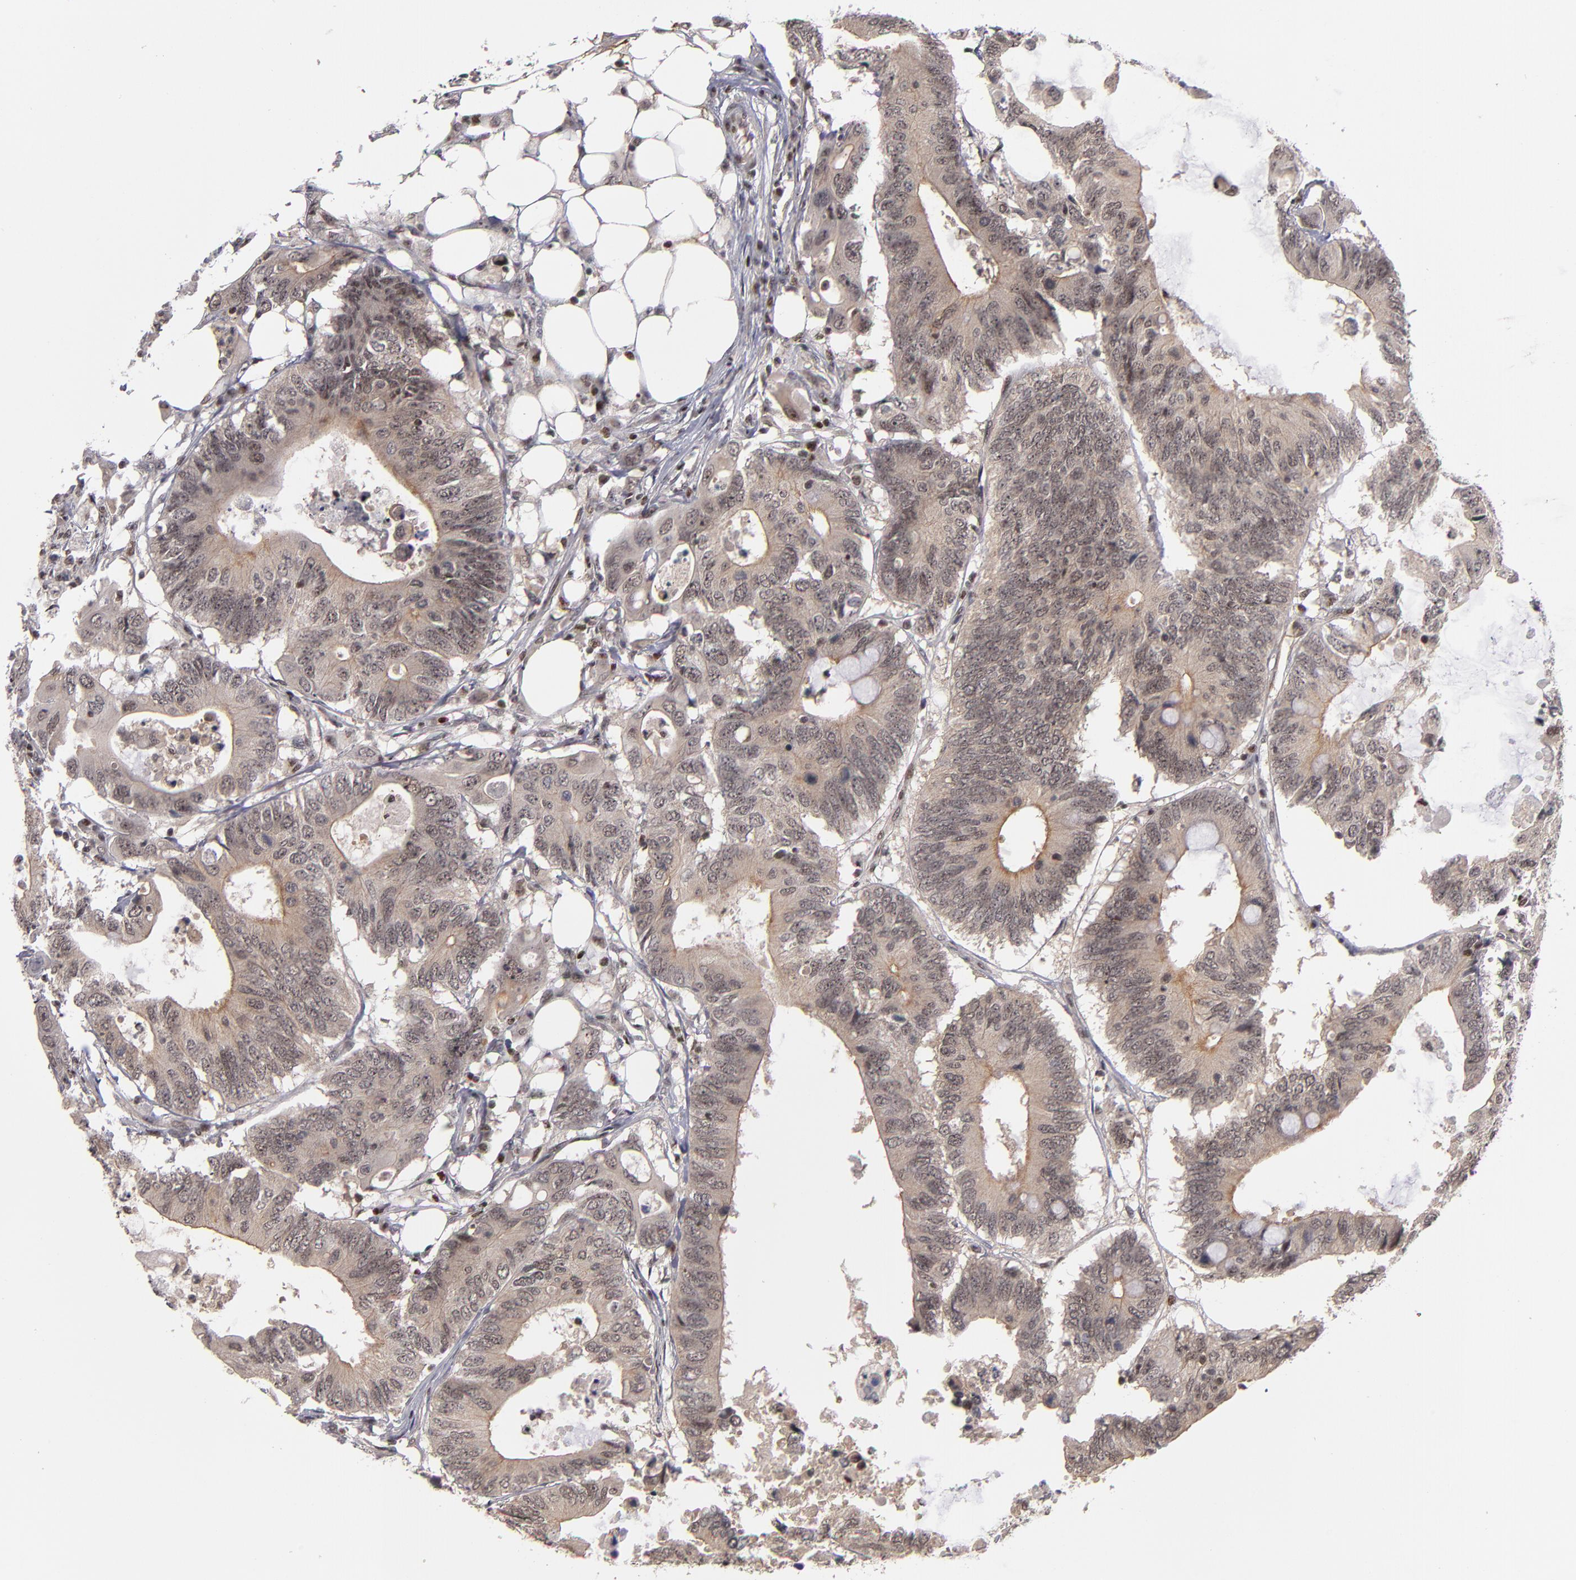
{"staining": {"intensity": "weak", "quantity": "25%-75%", "location": "cytoplasmic/membranous,nuclear"}, "tissue": "colorectal cancer", "cell_type": "Tumor cells", "image_type": "cancer", "snomed": [{"axis": "morphology", "description": "Adenocarcinoma, NOS"}, {"axis": "topography", "description": "Colon"}], "caption": "A micrograph of human colorectal cancer (adenocarcinoma) stained for a protein demonstrates weak cytoplasmic/membranous and nuclear brown staining in tumor cells.", "gene": "KDM6A", "patient": {"sex": "male", "age": 71}}